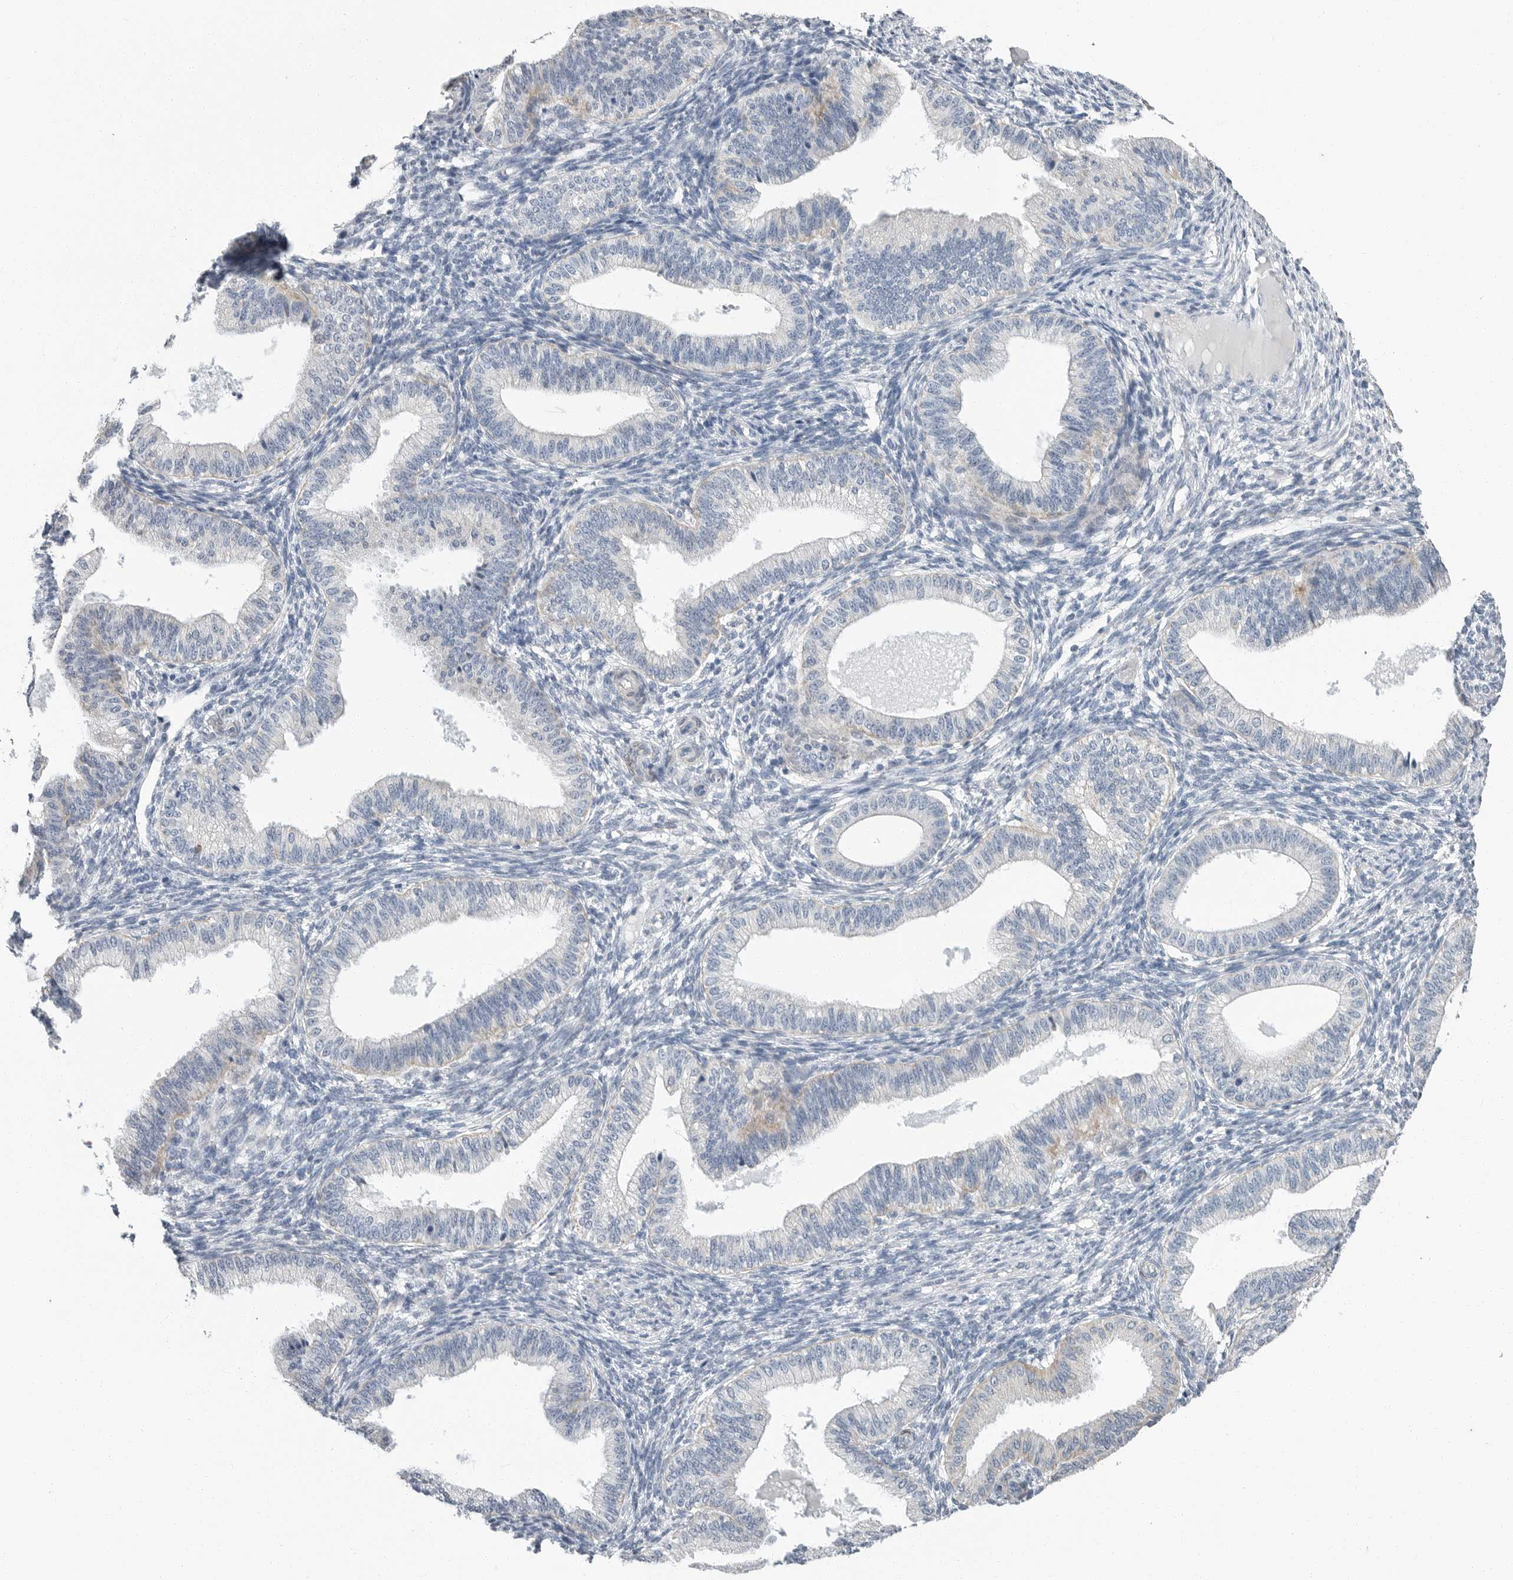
{"staining": {"intensity": "negative", "quantity": "none", "location": "none"}, "tissue": "endometrium", "cell_type": "Cells in endometrial stroma", "image_type": "normal", "snomed": [{"axis": "morphology", "description": "Normal tissue, NOS"}, {"axis": "topography", "description": "Endometrium"}], "caption": "There is no significant positivity in cells in endometrial stroma of endometrium. (Immunohistochemistry (ihc), brightfield microscopy, high magnification).", "gene": "PLN", "patient": {"sex": "female", "age": 39}}